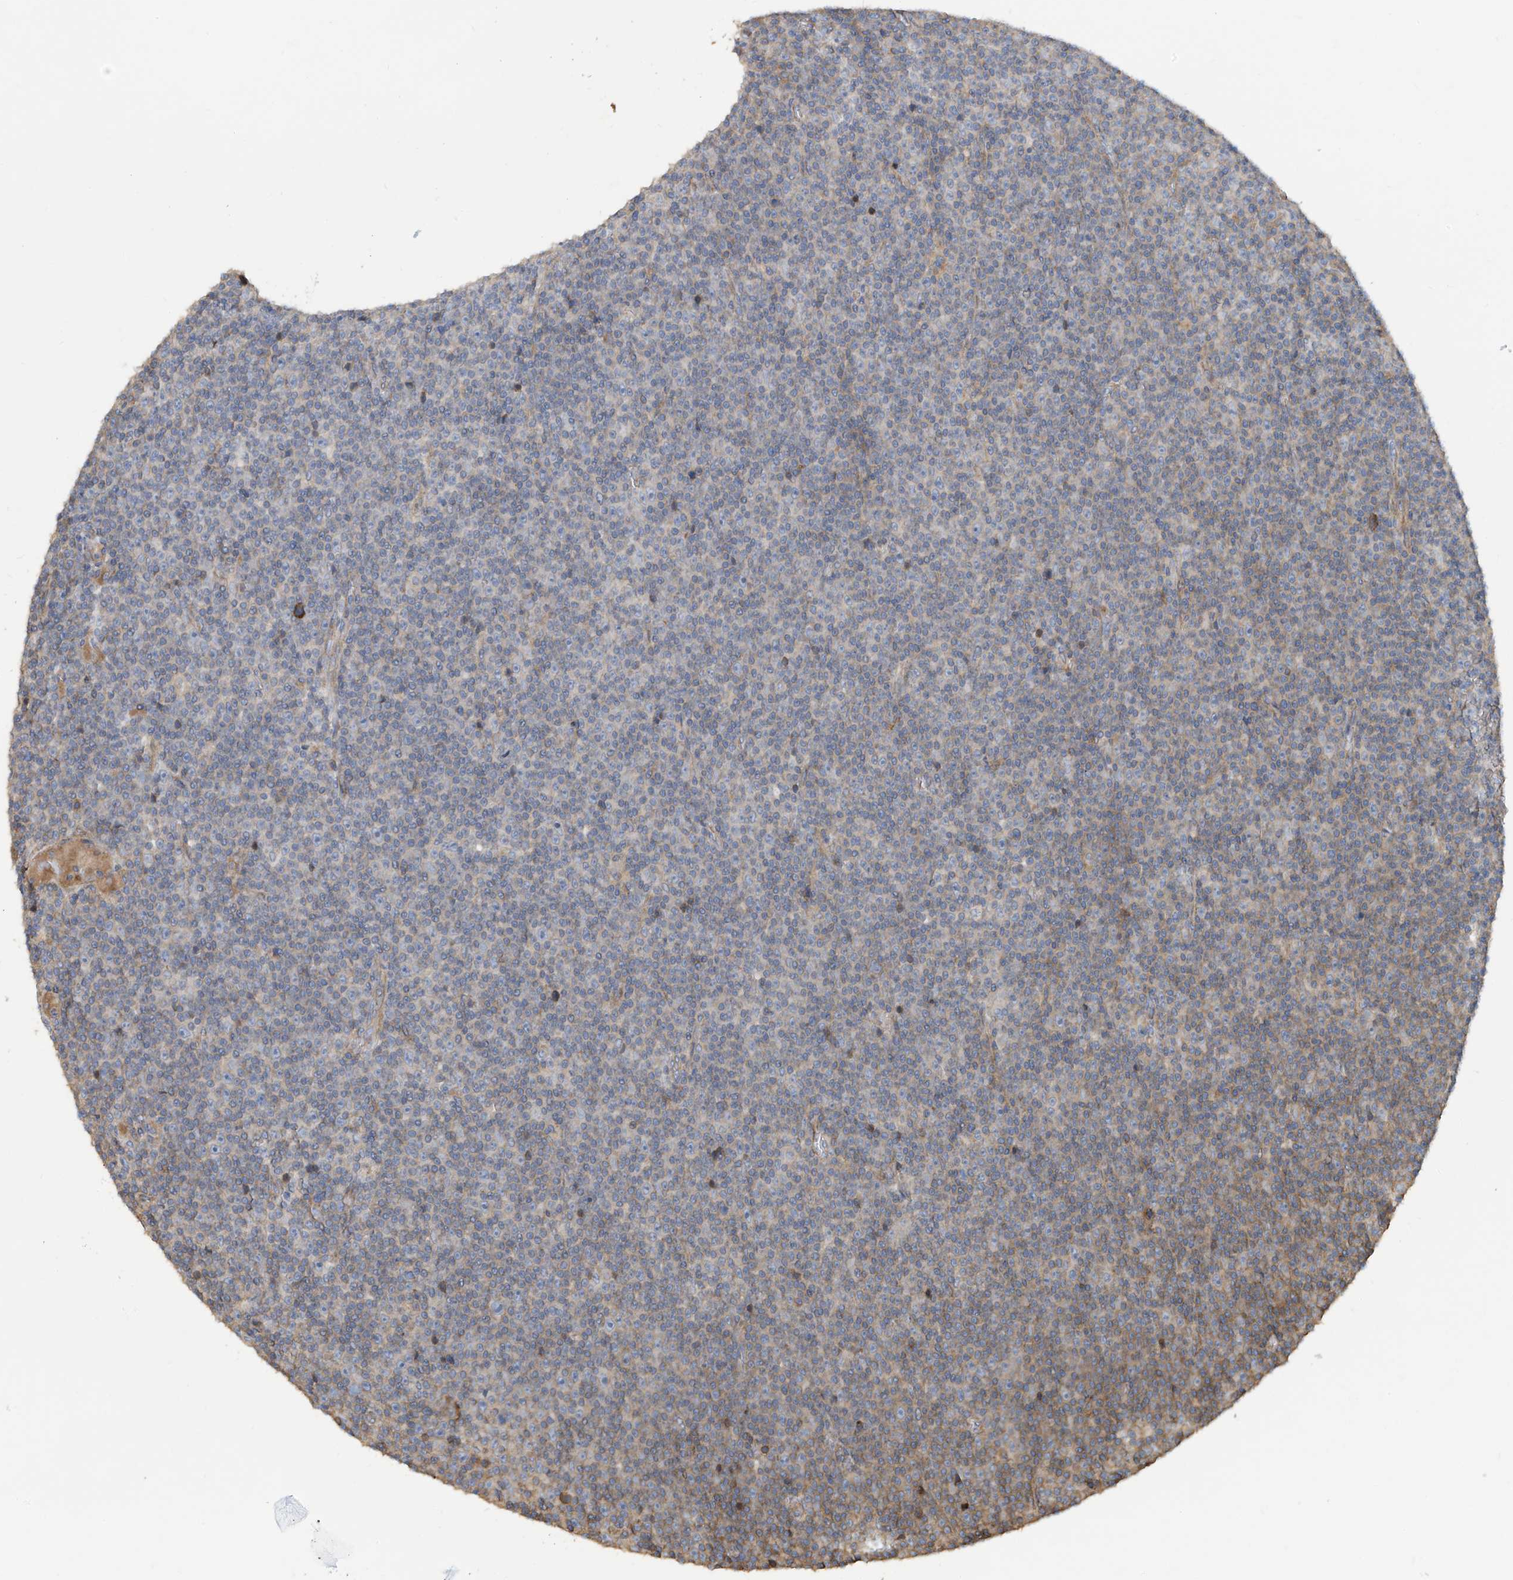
{"staining": {"intensity": "weak", "quantity": "<25%", "location": "cytoplasmic/membranous"}, "tissue": "lymphoma", "cell_type": "Tumor cells", "image_type": "cancer", "snomed": [{"axis": "morphology", "description": "Malignant lymphoma, non-Hodgkin's type, Low grade"}, {"axis": "topography", "description": "Lymph node"}], "caption": "Protein analysis of lymphoma exhibits no significant positivity in tumor cells.", "gene": "SLC43A3", "patient": {"sex": "female", "age": 67}}